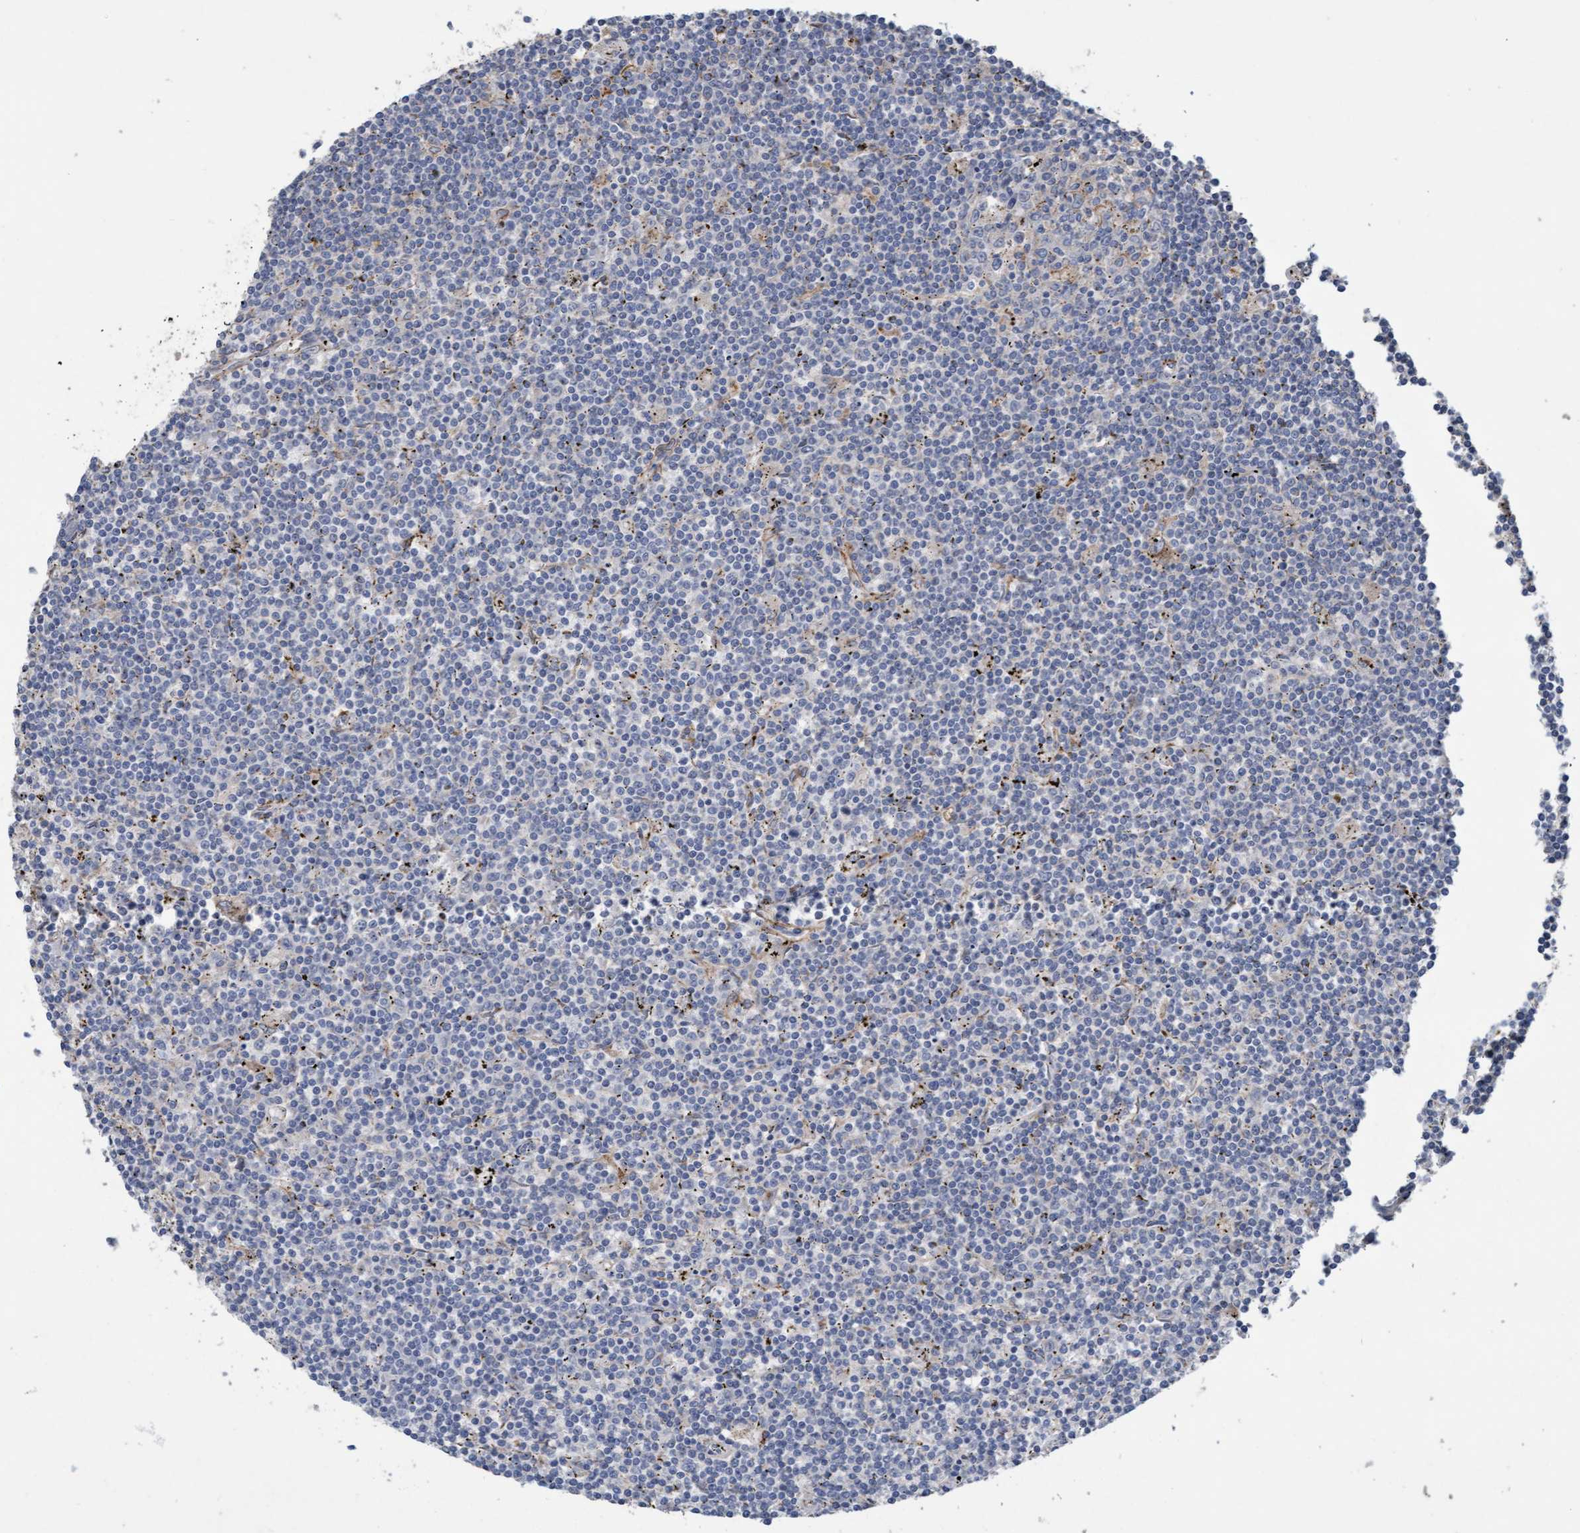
{"staining": {"intensity": "negative", "quantity": "none", "location": "none"}, "tissue": "lymphoma", "cell_type": "Tumor cells", "image_type": "cancer", "snomed": [{"axis": "morphology", "description": "Malignant lymphoma, non-Hodgkin's type, Low grade"}, {"axis": "topography", "description": "Spleen"}], "caption": "Immunohistochemistry (IHC) photomicrograph of human malignant lymphoma, non-Hodgkin's type (low-grade) stained for a protein (brown), which shows no expression in tumor cells.", "gene": "DDHD2", "patient": {"sex": "male", "age": 76}}